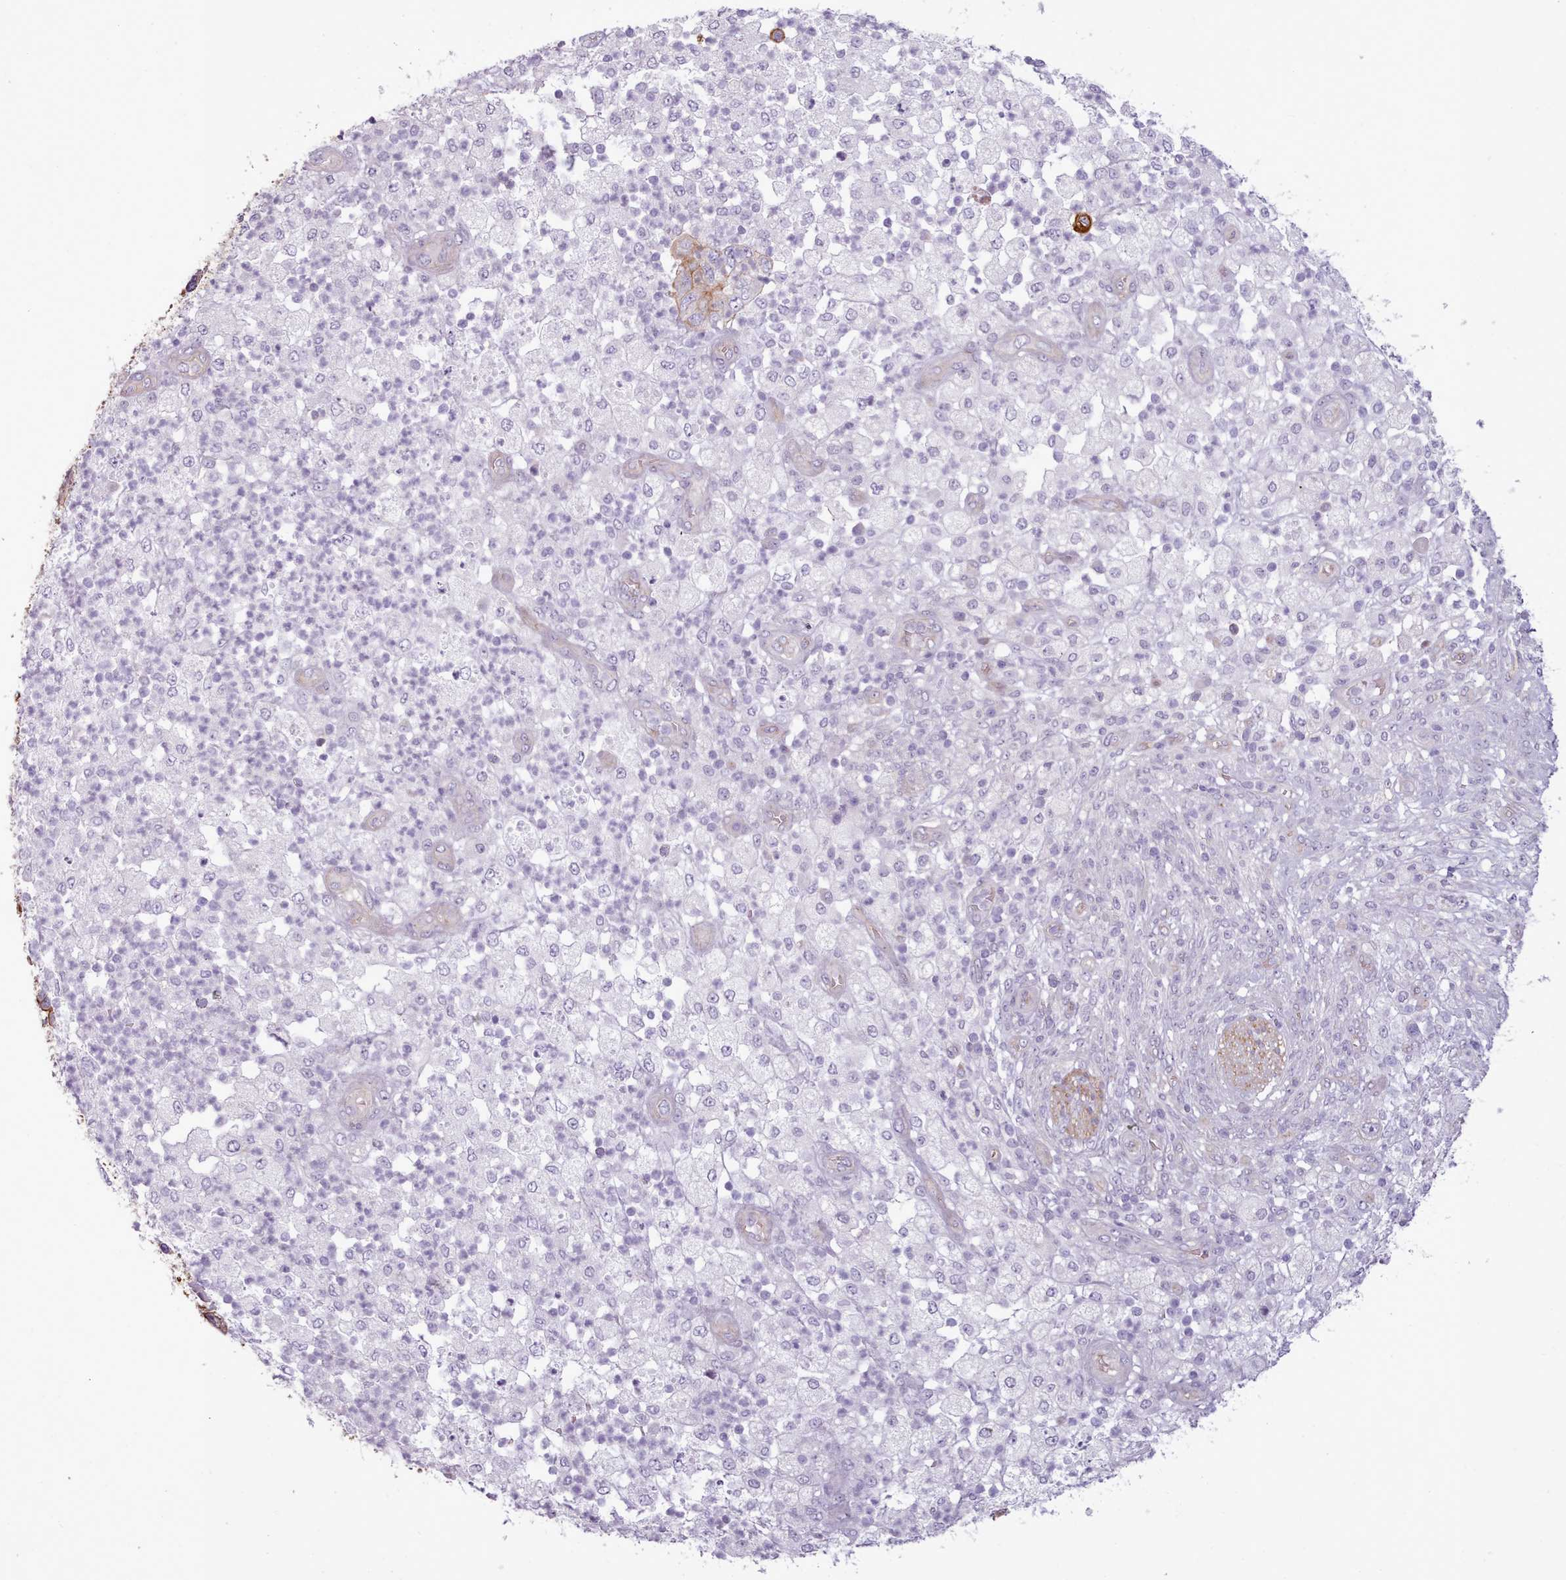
{"staining": {"intensity": "weak", "quantity": "<25%", "location": "cytoplasmic/membranous"}, "tissue": "pancreatic cancer", "cell_type": "Tumor cells", "image_type": "cancer", "snomed": [{"axis": "morphology", "description": "Adenocarcinoma, NOS"}, {"axis": "topography", "description": "Pancreas"}], "caption": "This is an IHC histopathology image of human pancreatic cancer. There is no staining in tumor cells.", "gene": "PLD4", "patient": {"sex": "female", "age": 72}}